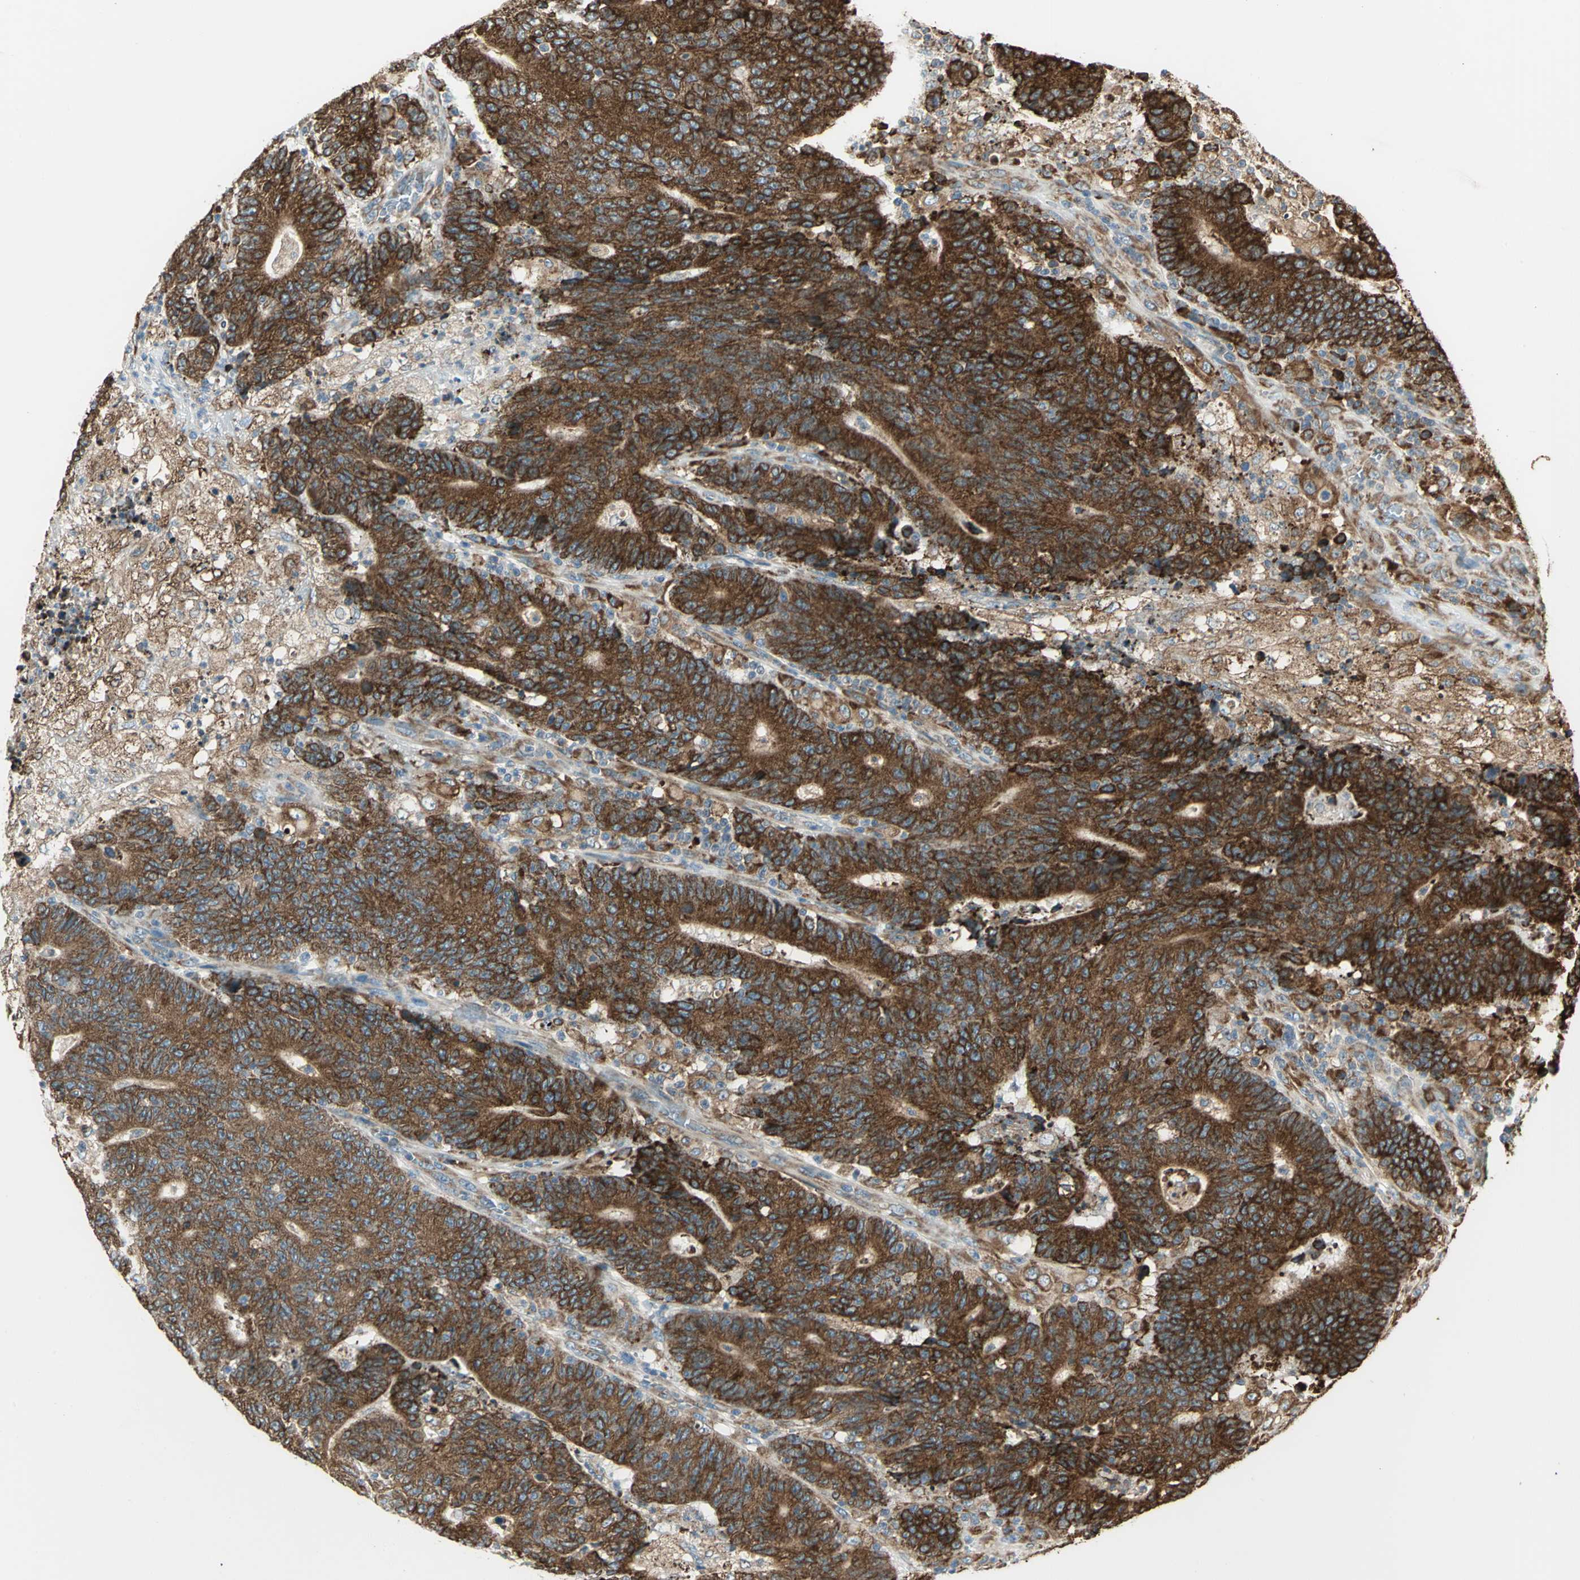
{"staining": {"intensity": "strong", "quantity": ">75%", "location": "cytoplasmic/membranous"}, "tissue": "colorectal cancer", "cell_type": "Tumor cells", "image_type": "cancer", "snomed": [{"axis": "morphology", "description": "Normal tissue, NOS"}, {"axis": "morphology", "description": "Adenocarcinoma, NOS"}, {"axis": "topography", "description": "Colon"}], "caption": "Immunohistochemistry of human colorectal cancer (adenocarcinoma) shows high levels of strong cytoplasmic/membranous staining in about >75% of tumor cells. (IHC, brightfield microscopy, high magnification).", "gene": "PDIA4", "patient": {"sex": "female", "age": 75}}